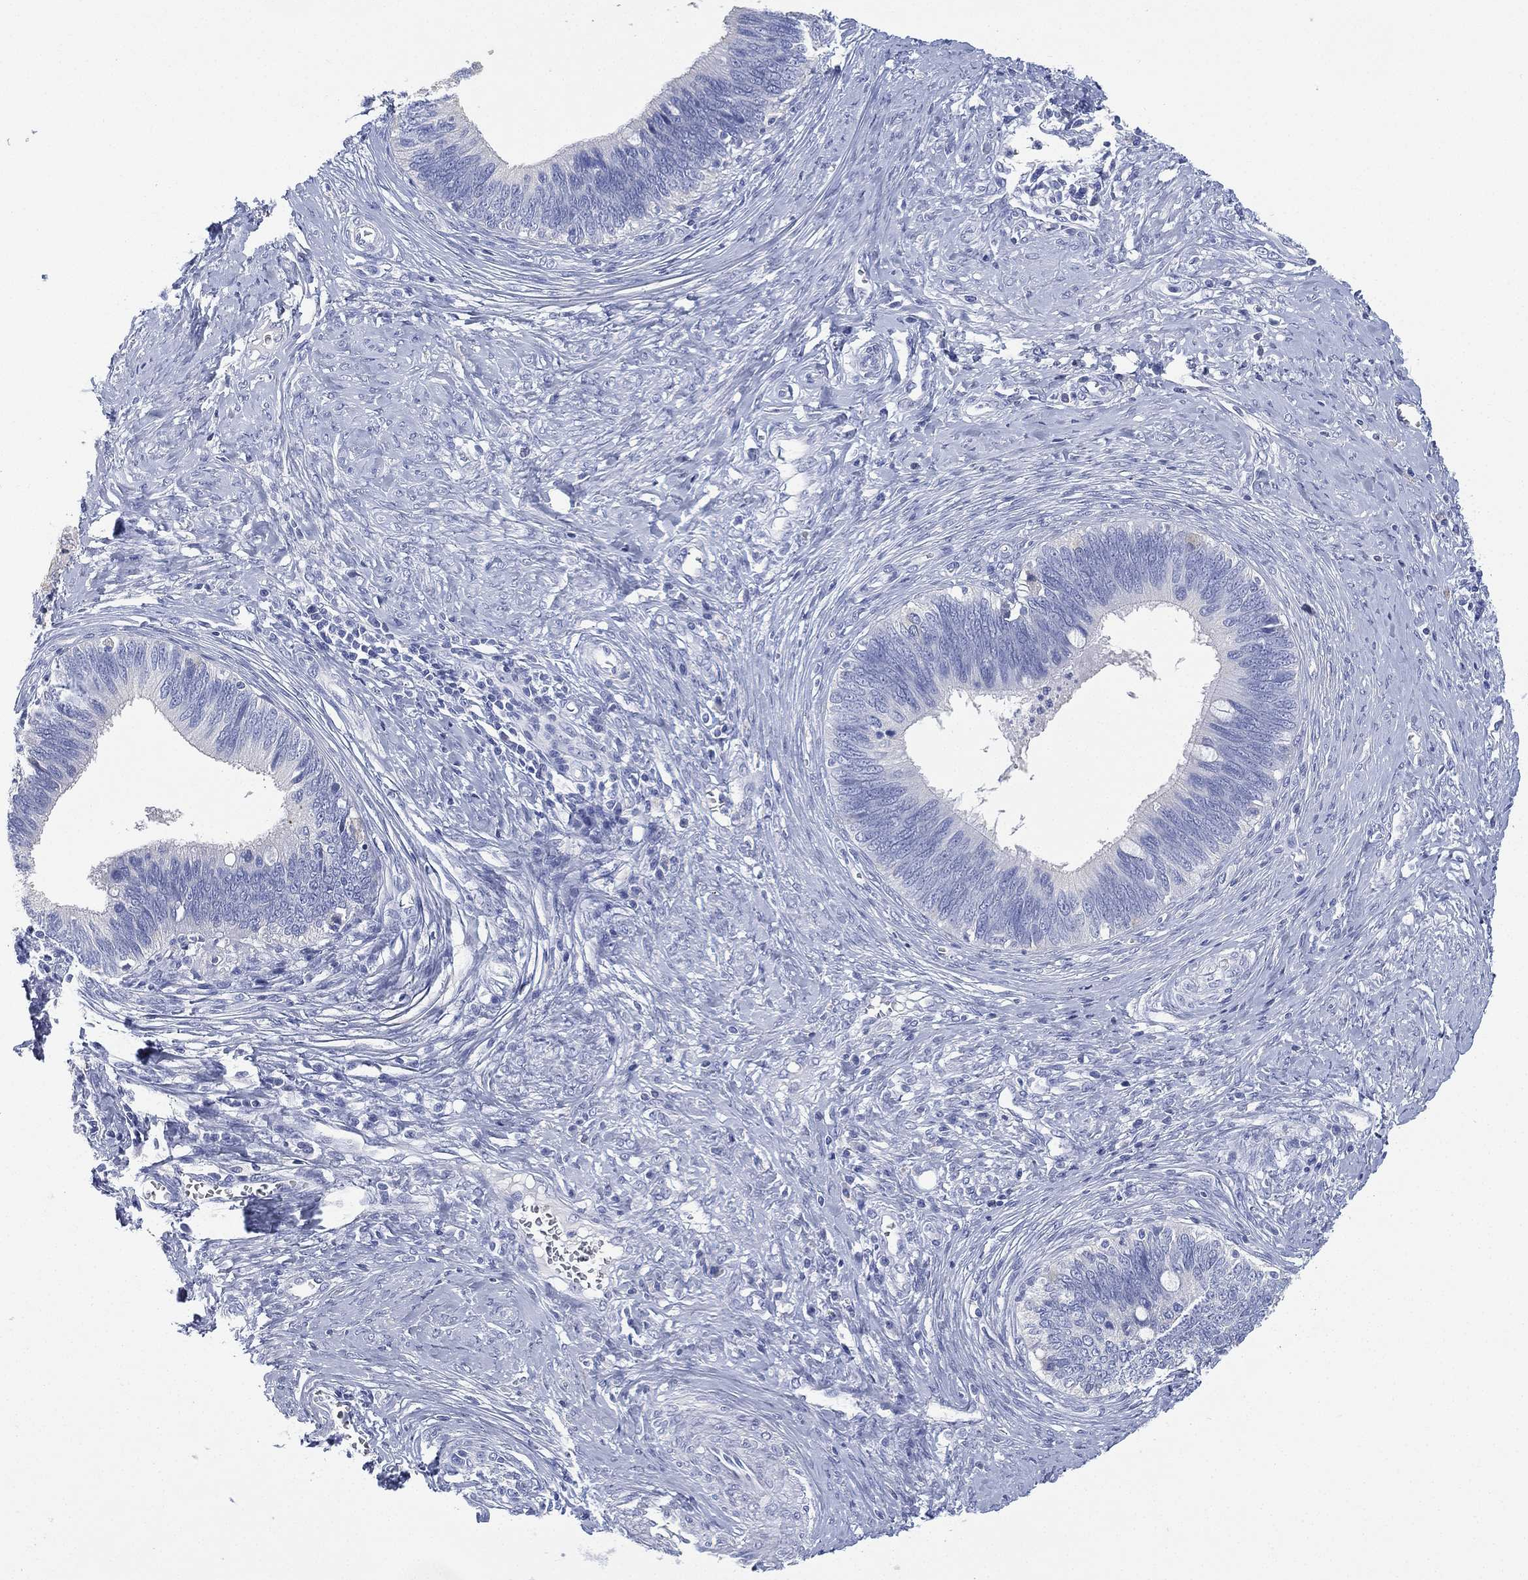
{"staining": {"intensity": "negative", "quantity": "none", "location": "none"}, "tissue": "cervical cancer", "cell_type": "Tumor cells", "image_type": "cancer", "snomed": [{"axis": "morphology", "description": "Adenocarcinoma, NOS"}, {"axis": "topography", "description": "Cervix"}], "caption": "Cervical cancer was stained to show a protein in brown. There is no significant expression in tumor cells.", "gene": "FMO1", "patient": {"sex": "female", "age": 42}}